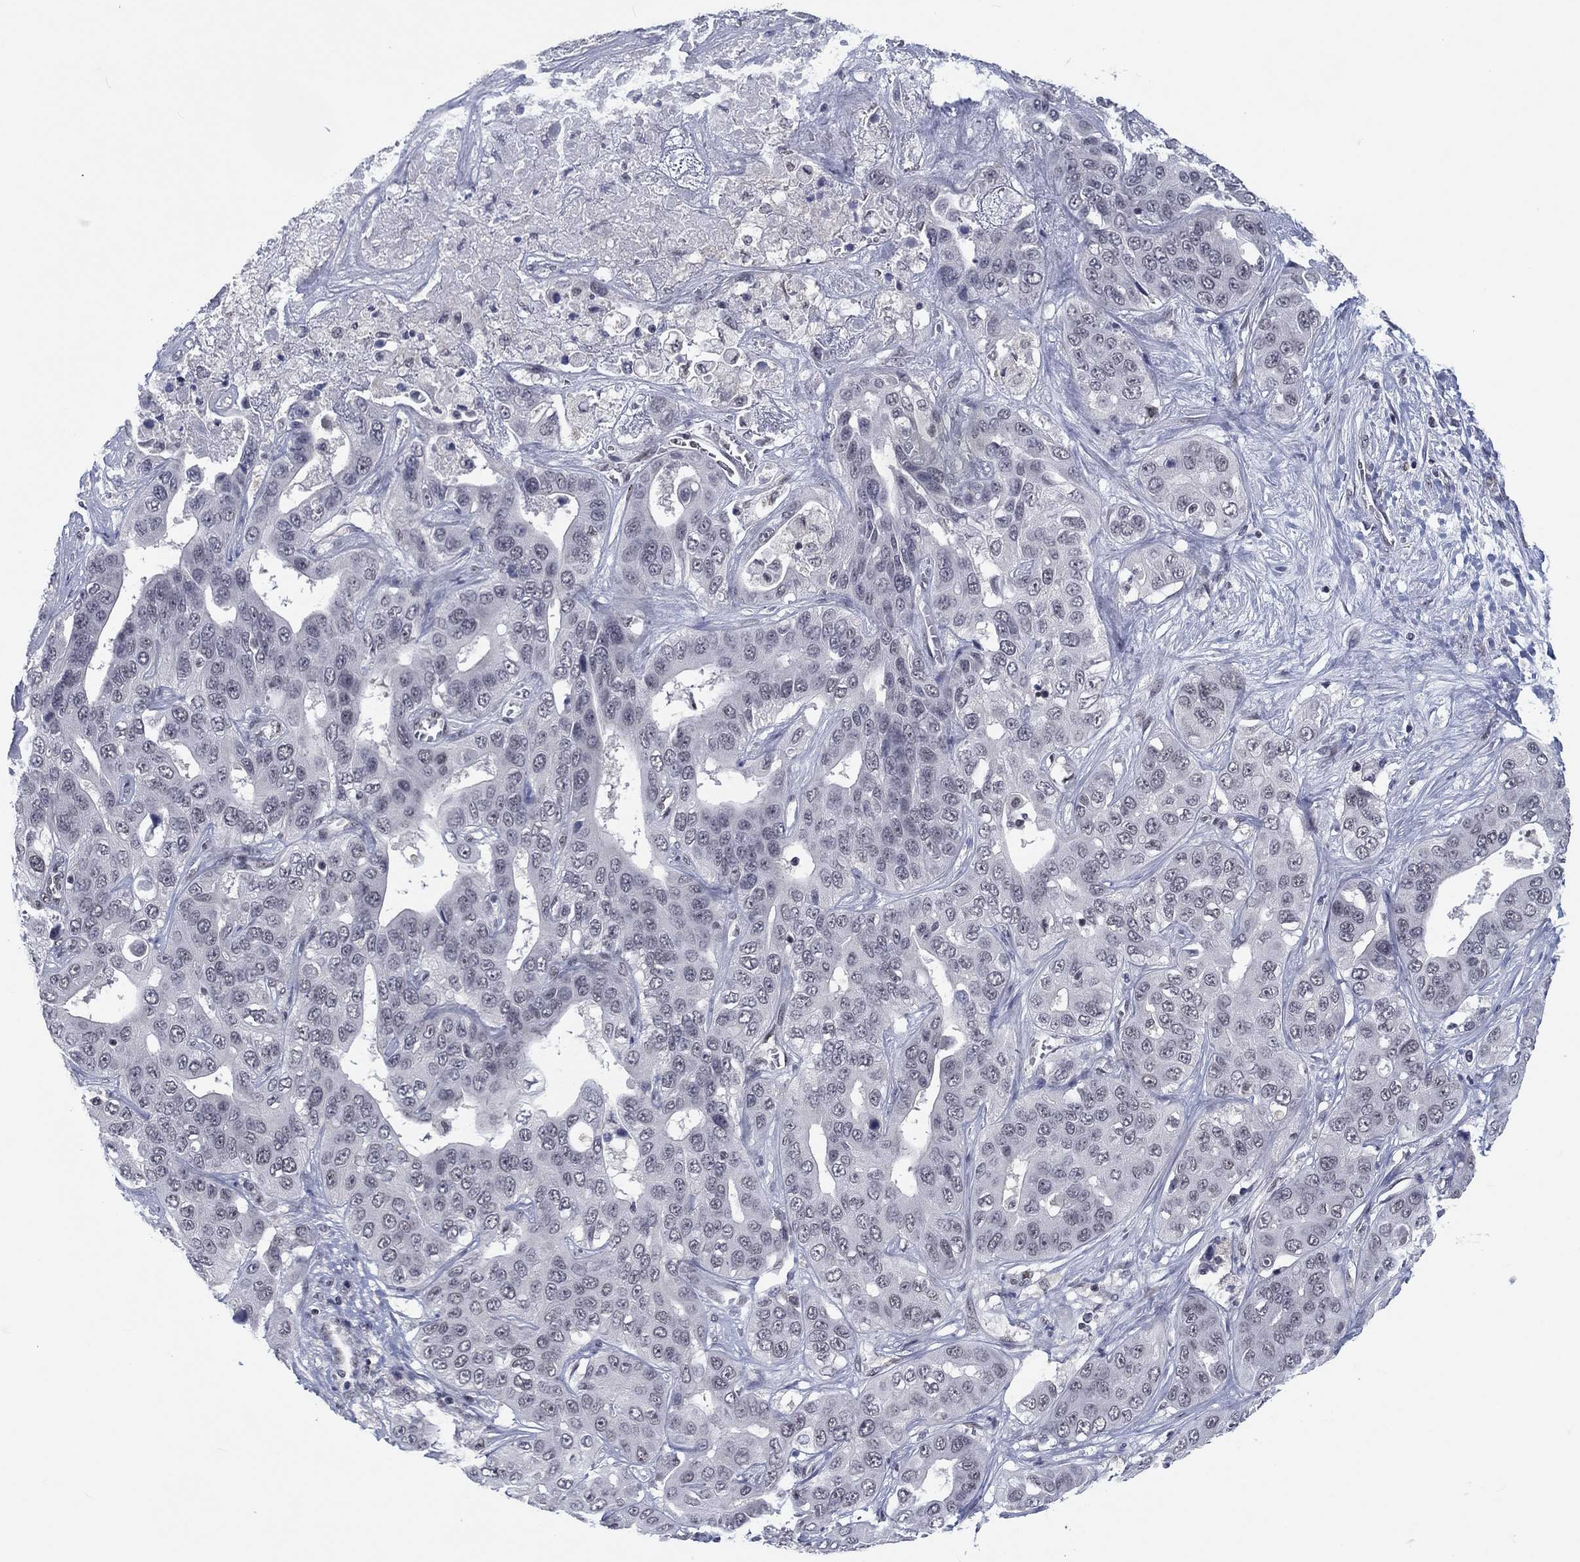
{"staining": {"intensity": "negative", "quantity": "none", "location": "none"}, "tissue": "liver cancer", "cell_type": "Tumor cells", "image_type": "cancer", "snomed": [{"axis": "morphology", "description": "Cholangiocarcinoma"}, {"axis": "topography", "description": "Liver"}], "caption": "Immunohistochemical staining of human liver cancer (cholangiocarcinoma) demonstrates no significant expression in tumor cells. (DAB immunohistochemistry visualized using brightfield microscopy, high magnification).", "gene": "FYTTD1", "patient": {"sex": "female", "age": 52}}